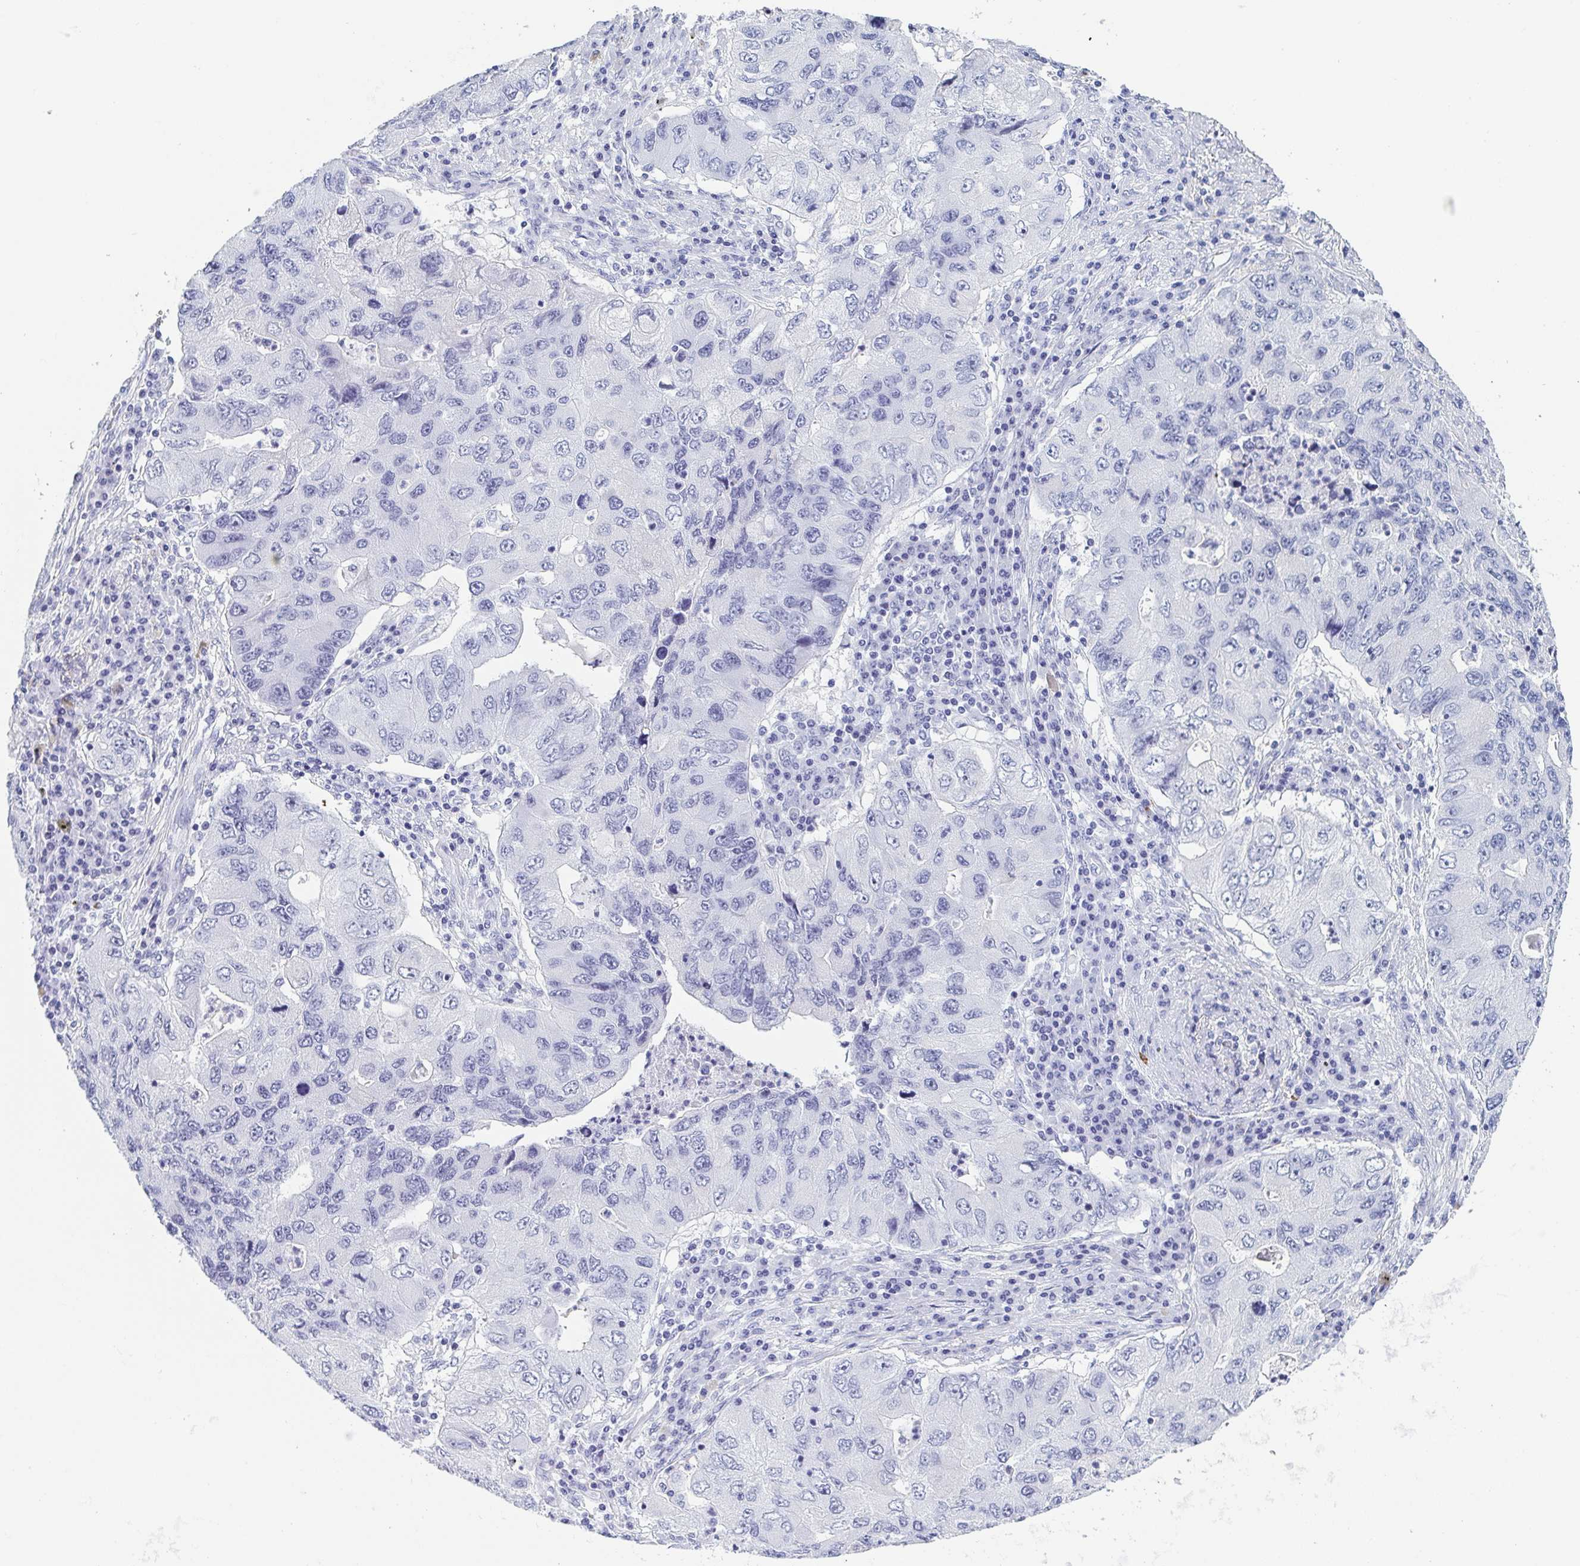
{"staining": {"intensity": "negative", "quantity": "none", "location": "none"}, "tissue": "lung cancer", "cell_type": "Tumor cells", "image_type": "cancer", "snomed": [{"axis": "morphology", "description": "Adenocarcinoma, NOS"}, {"axis": "morphology", "description": "Adenocarcinoma, metastatic, NOS"}, {"axis": "topography", "description": "Lymph node"}, {"axis": "topography", "description": "Lung"}], "caption": "Metastatic adenocarcinoma (lung) stained for a protein using IHC reveals no expression tumor cells.", "gene": "REG4", "patient": {"sex": "female", "age": 54}}